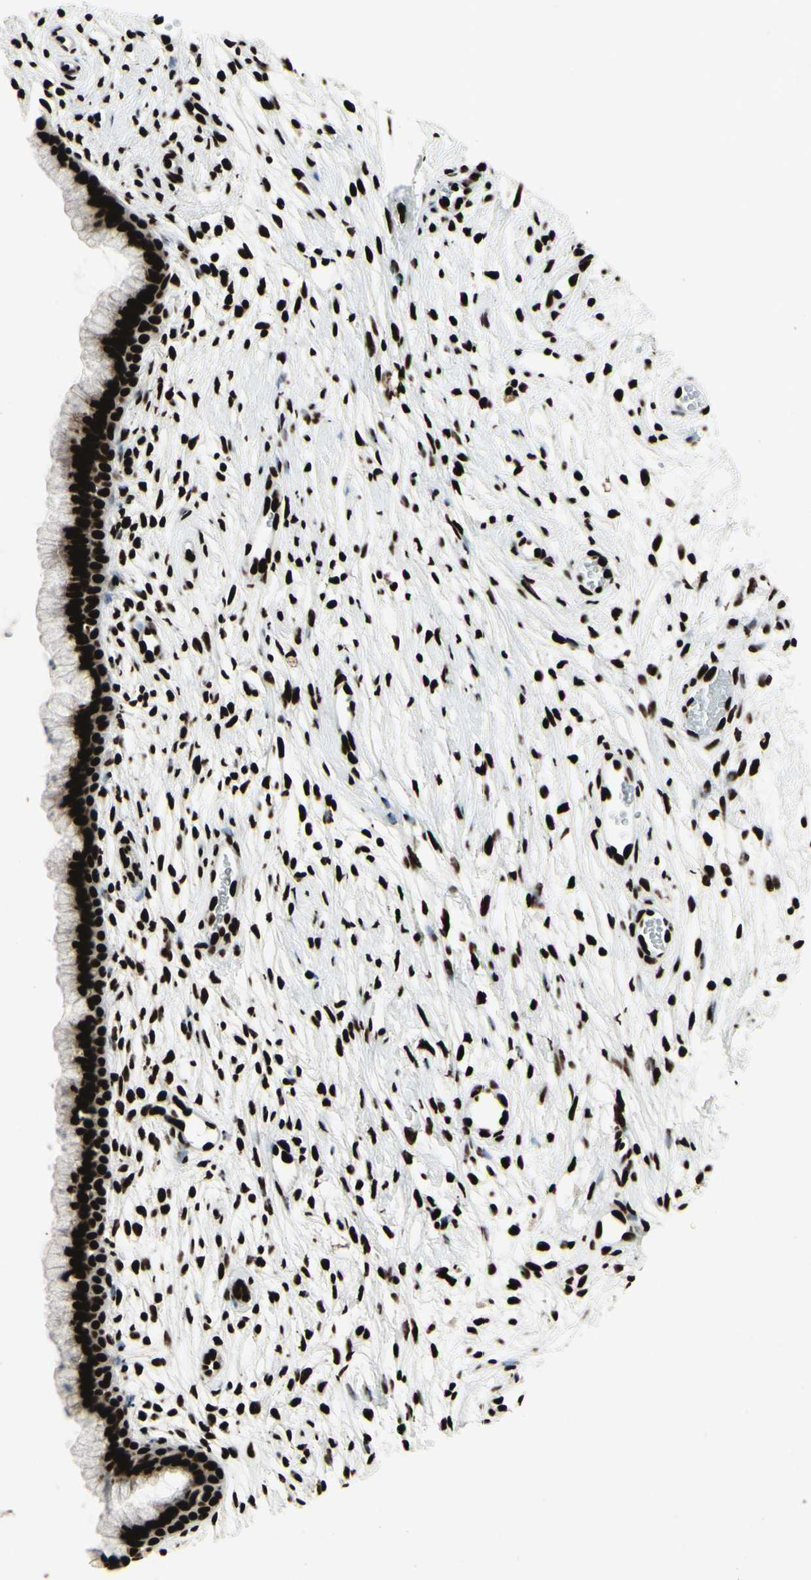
{"staining": {"intensity": "strong", "quantity": ">75%", "location": "nuclear"}, "tissue": "cervix", "cell_type": "Glandular cells", "image_type": "normal", "snomed": [{"axis": "morphology", "description": "Normal tissue, NOS"}, {"axis": "topography", "description": "Cervix"}], "caption": "This image exhibits IHC staining of normal cervix, with high strong nuclear positivity in approximately >75% of glandular cells.", "gene": "U2AF2", "patient": {"sex": "female", "age": 39}}